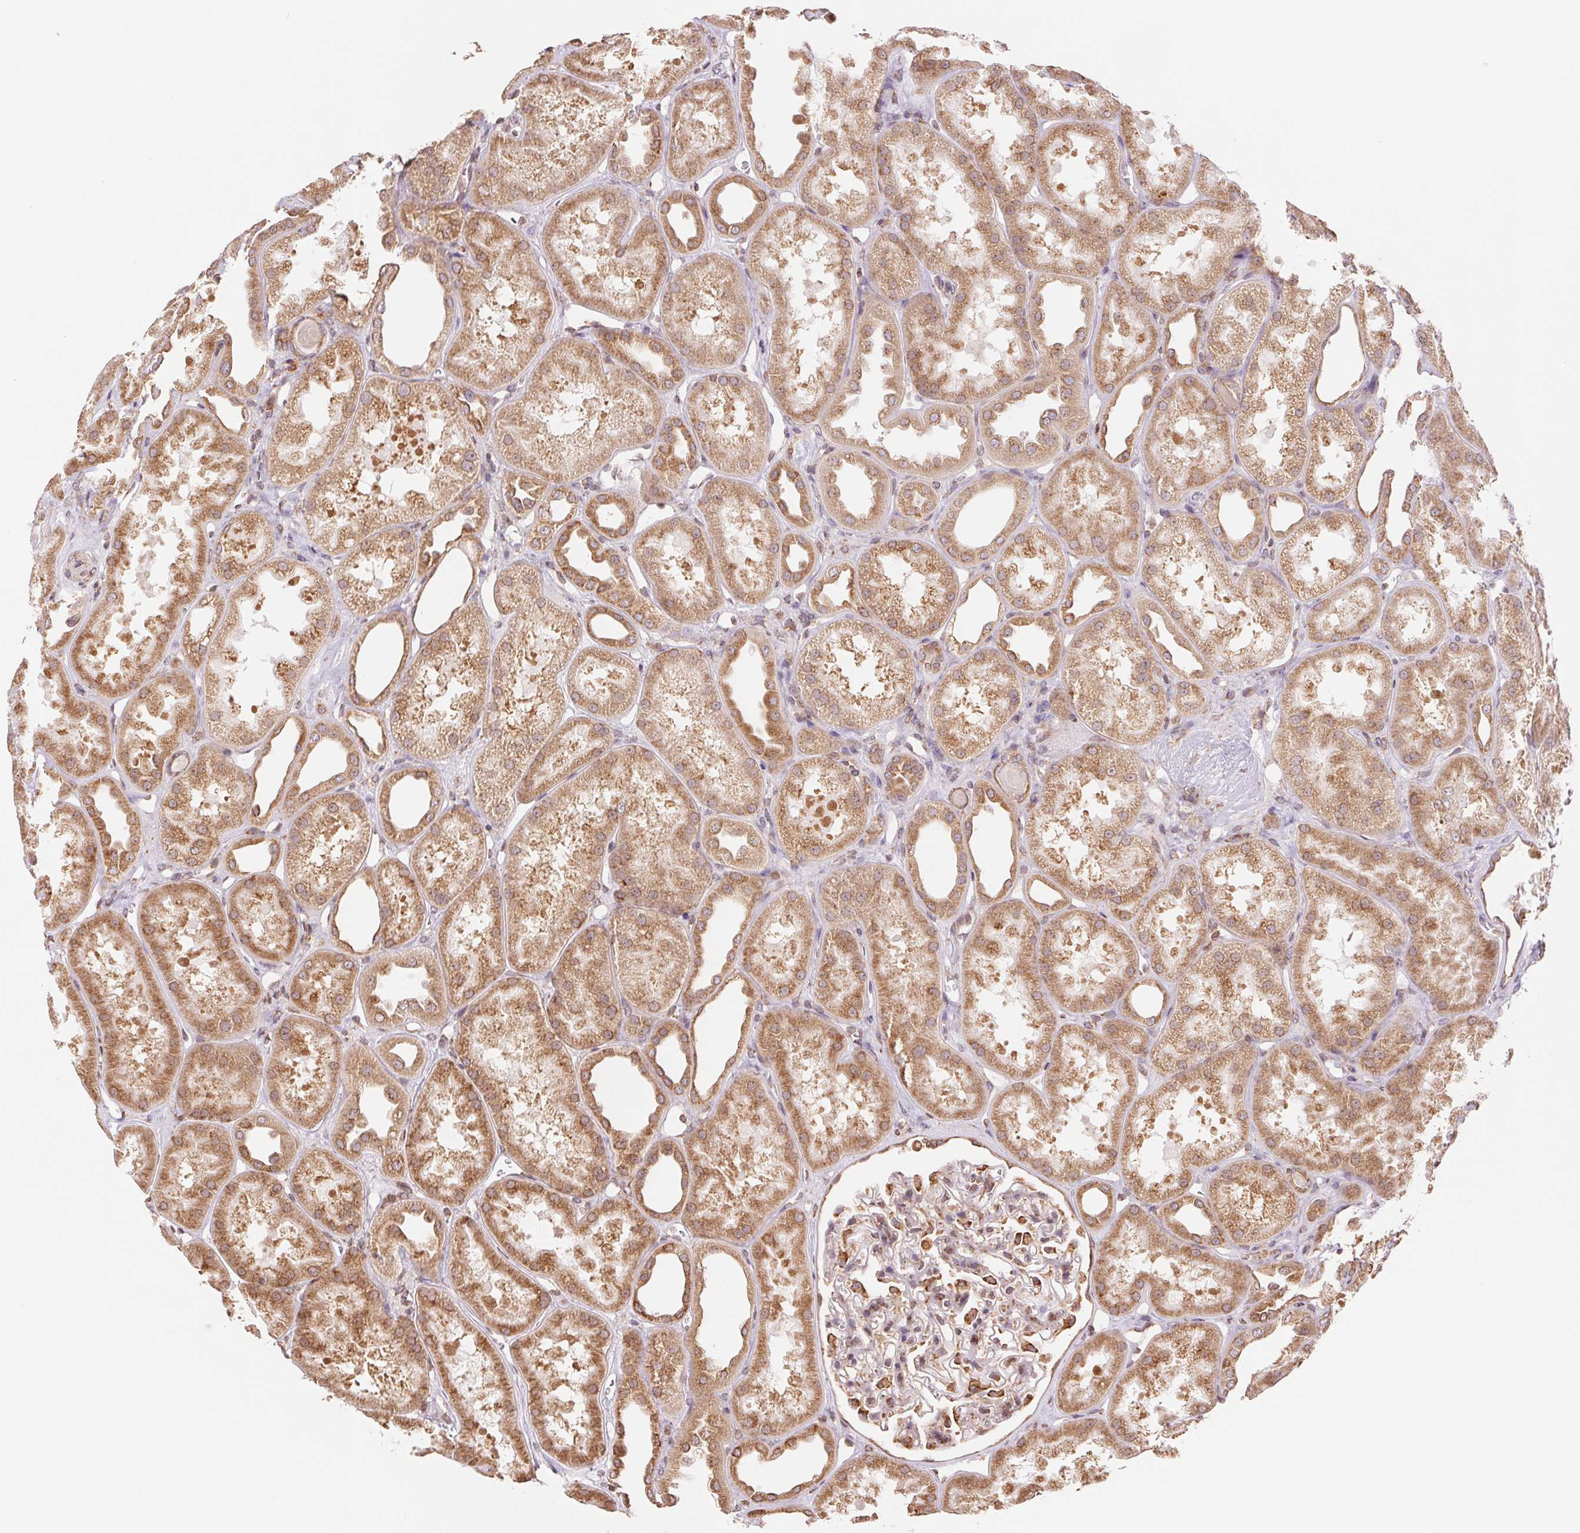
{"staining": {"intensity": "moderate", "quantity": "<25%", "location": "cytoplasmic/membranous"}, "tissue": "kidney", "cell_type": "Cells in glomeruli", "image_type": "normal", "snomed": [{"axis": "morphology", "description": "Normal tissue, NOS"}, {"axis": "topography", "description": "Kidney"}], "caption": "Immunohistochemistry (IHC) (DAB (3,3'-diaminobenzidine)) staining of normal human kidney reveals moderate cytoplasmic/membranous protein staining in about <25% of cells in glomeruli.", "gene": "RPN1", "patient": {"sex": "male", "age": 61}}